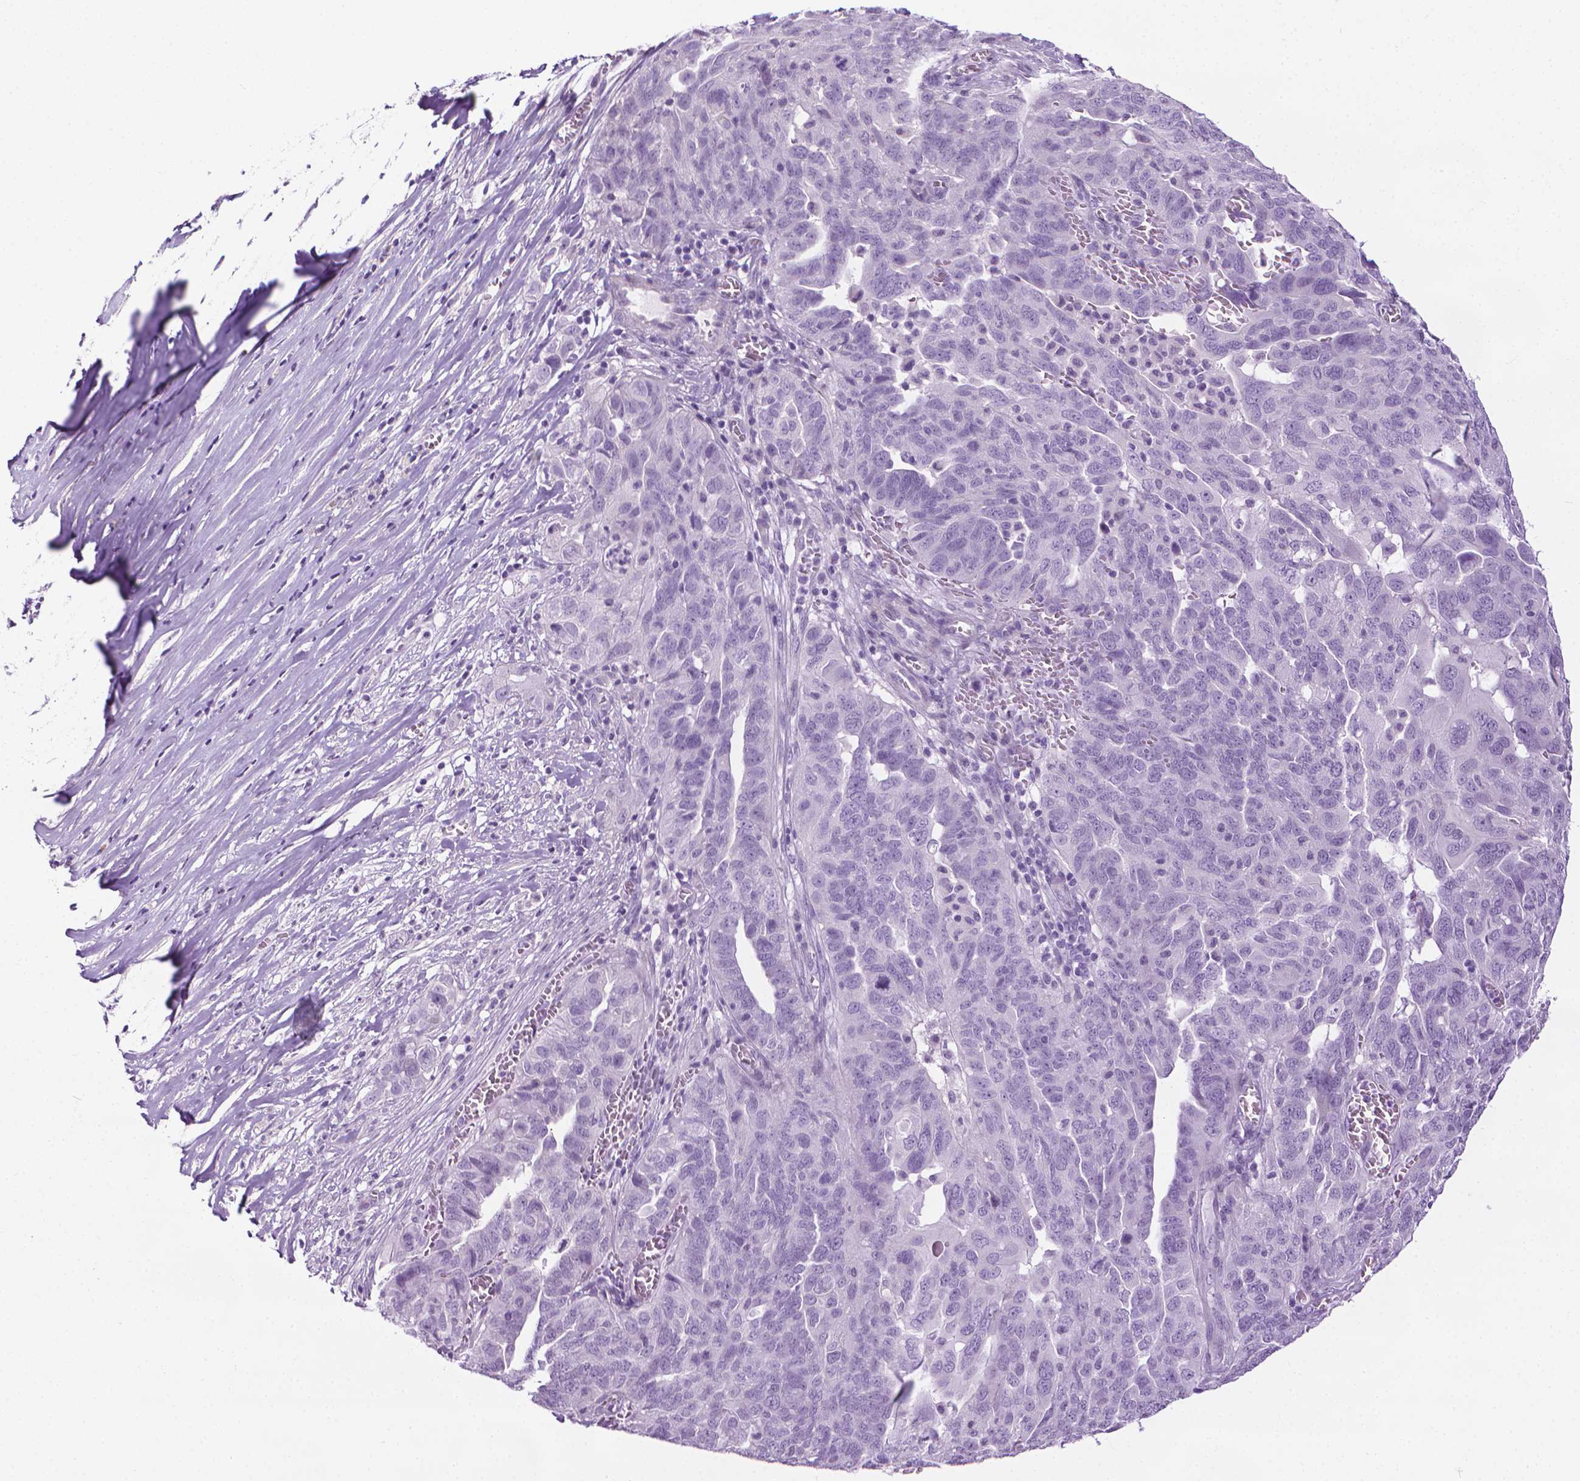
{"staining": {"intensity": "negative", "quantity": "none", "location": "none"}, "tissue": "ovarian cancer", "cell_type": "Tumor cells", "image_type": "cancer", "snomed": [{"axis": "morphology", "description": "Carcinoma, endometroid"}, {"axis": "topography", "description": "Soft tissue"}, {"axis": "topography", "description": "Ovary"}], "caption": "Immunohistochemistry (IHC) micrograph of human ovarian cancer (endometroid carcinoma) stained for a protein (brown), which exhibits no positivity in tumor cells.", "gene": "DNAI7", "patient": {"sex": "female", "age": 52}}